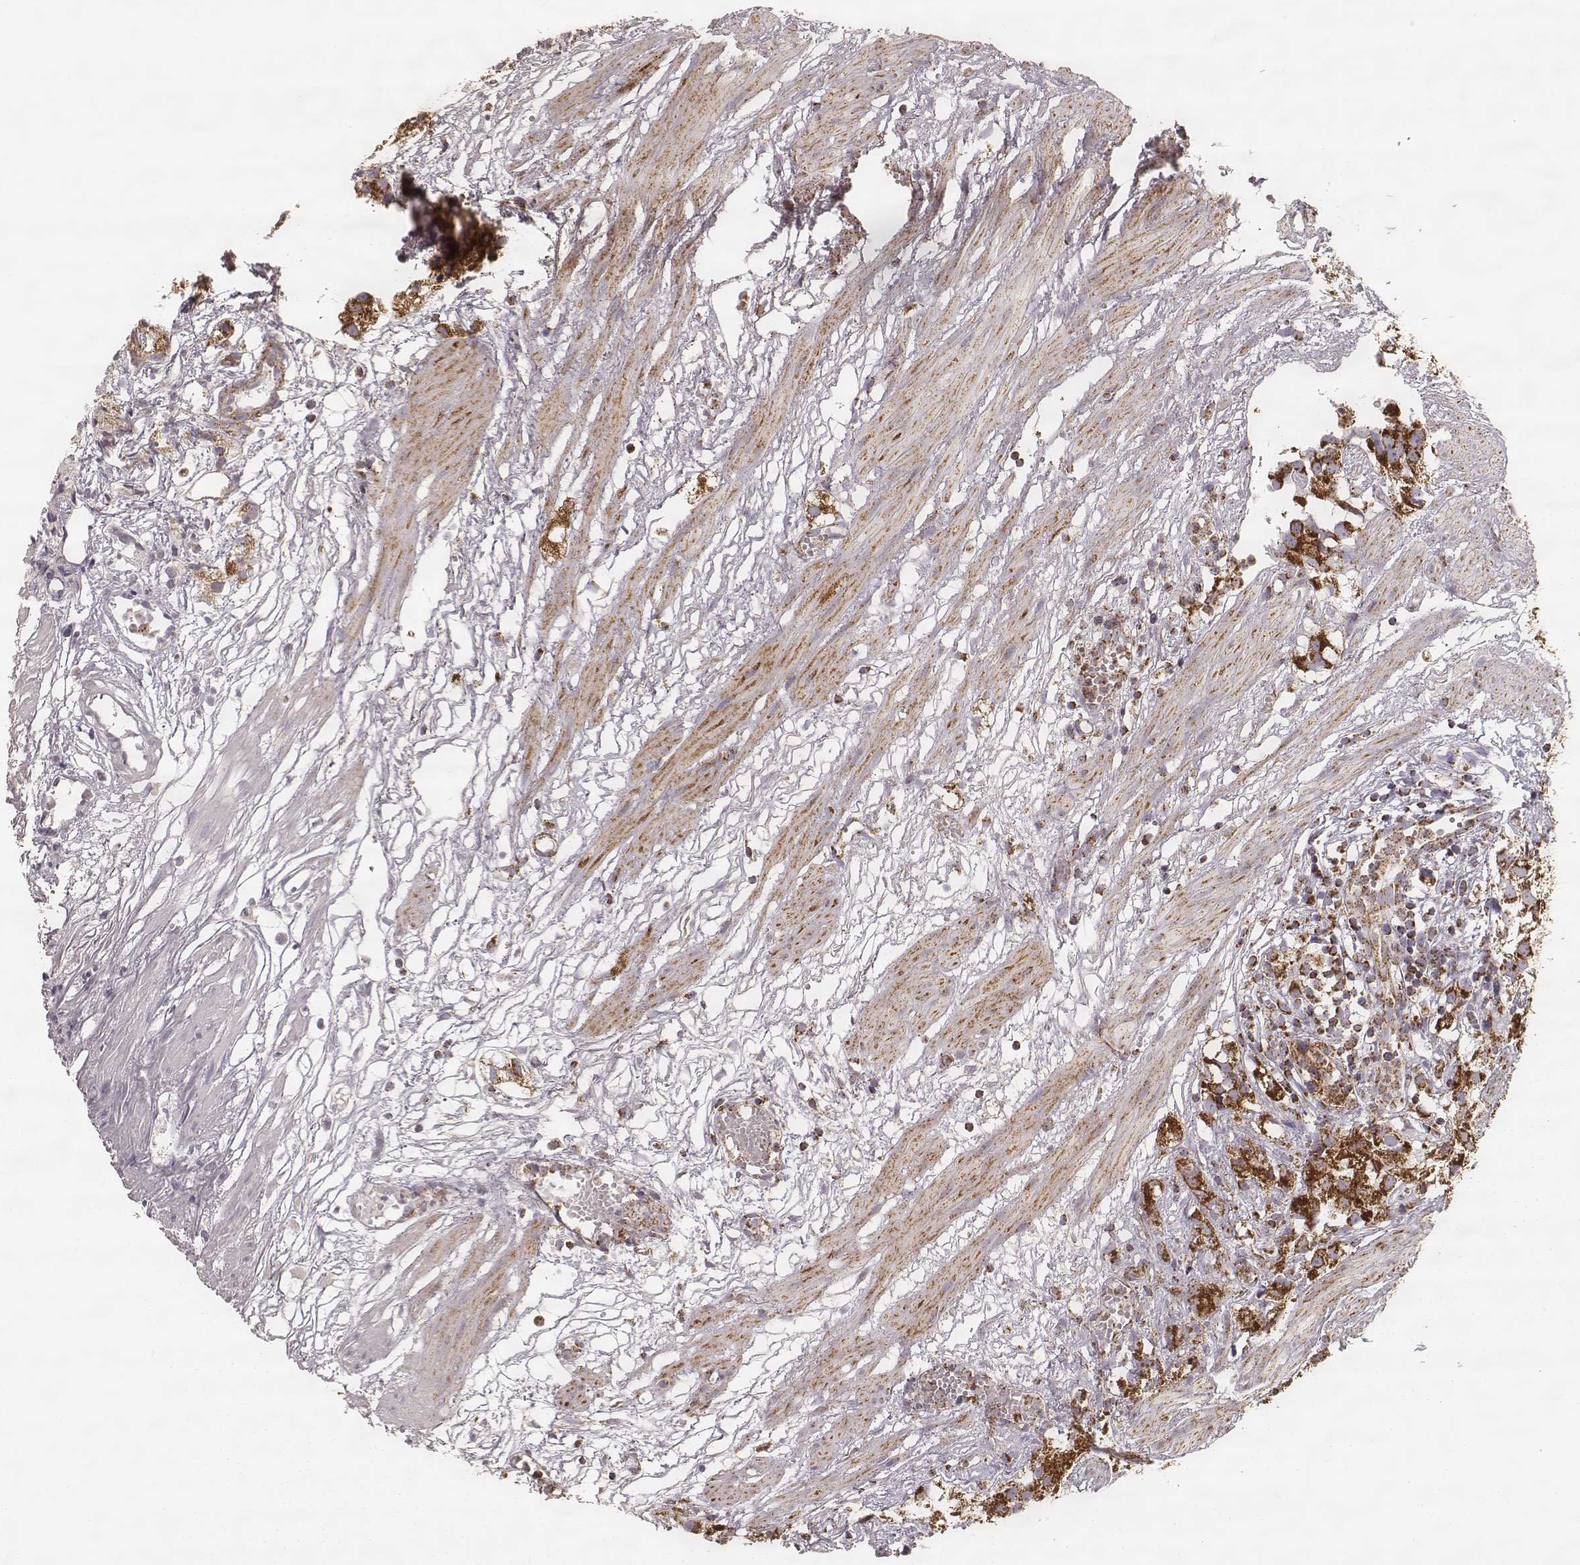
{"staining": {"intensity": "strong", "quantity": ">75%", "location": "cytoplasmic/membranous"}, "tissue": "prostate cancer", "cell_type": "Tumor cells", "image_type": "cancer", "snomed": [{"axis": "morphology", "description": "Adenocarcinoma, High grade"}, {"axis": "topography", "description": "Prostate"}], "caption": "IHC of human prostate cancer (high-grade adenocarcinoma) reveals high levels of strong cytoplasmic/membranous staining in about >75% of tumor cells.", "gene": "CS", "patient": {"sex": "male", "age": 68}}